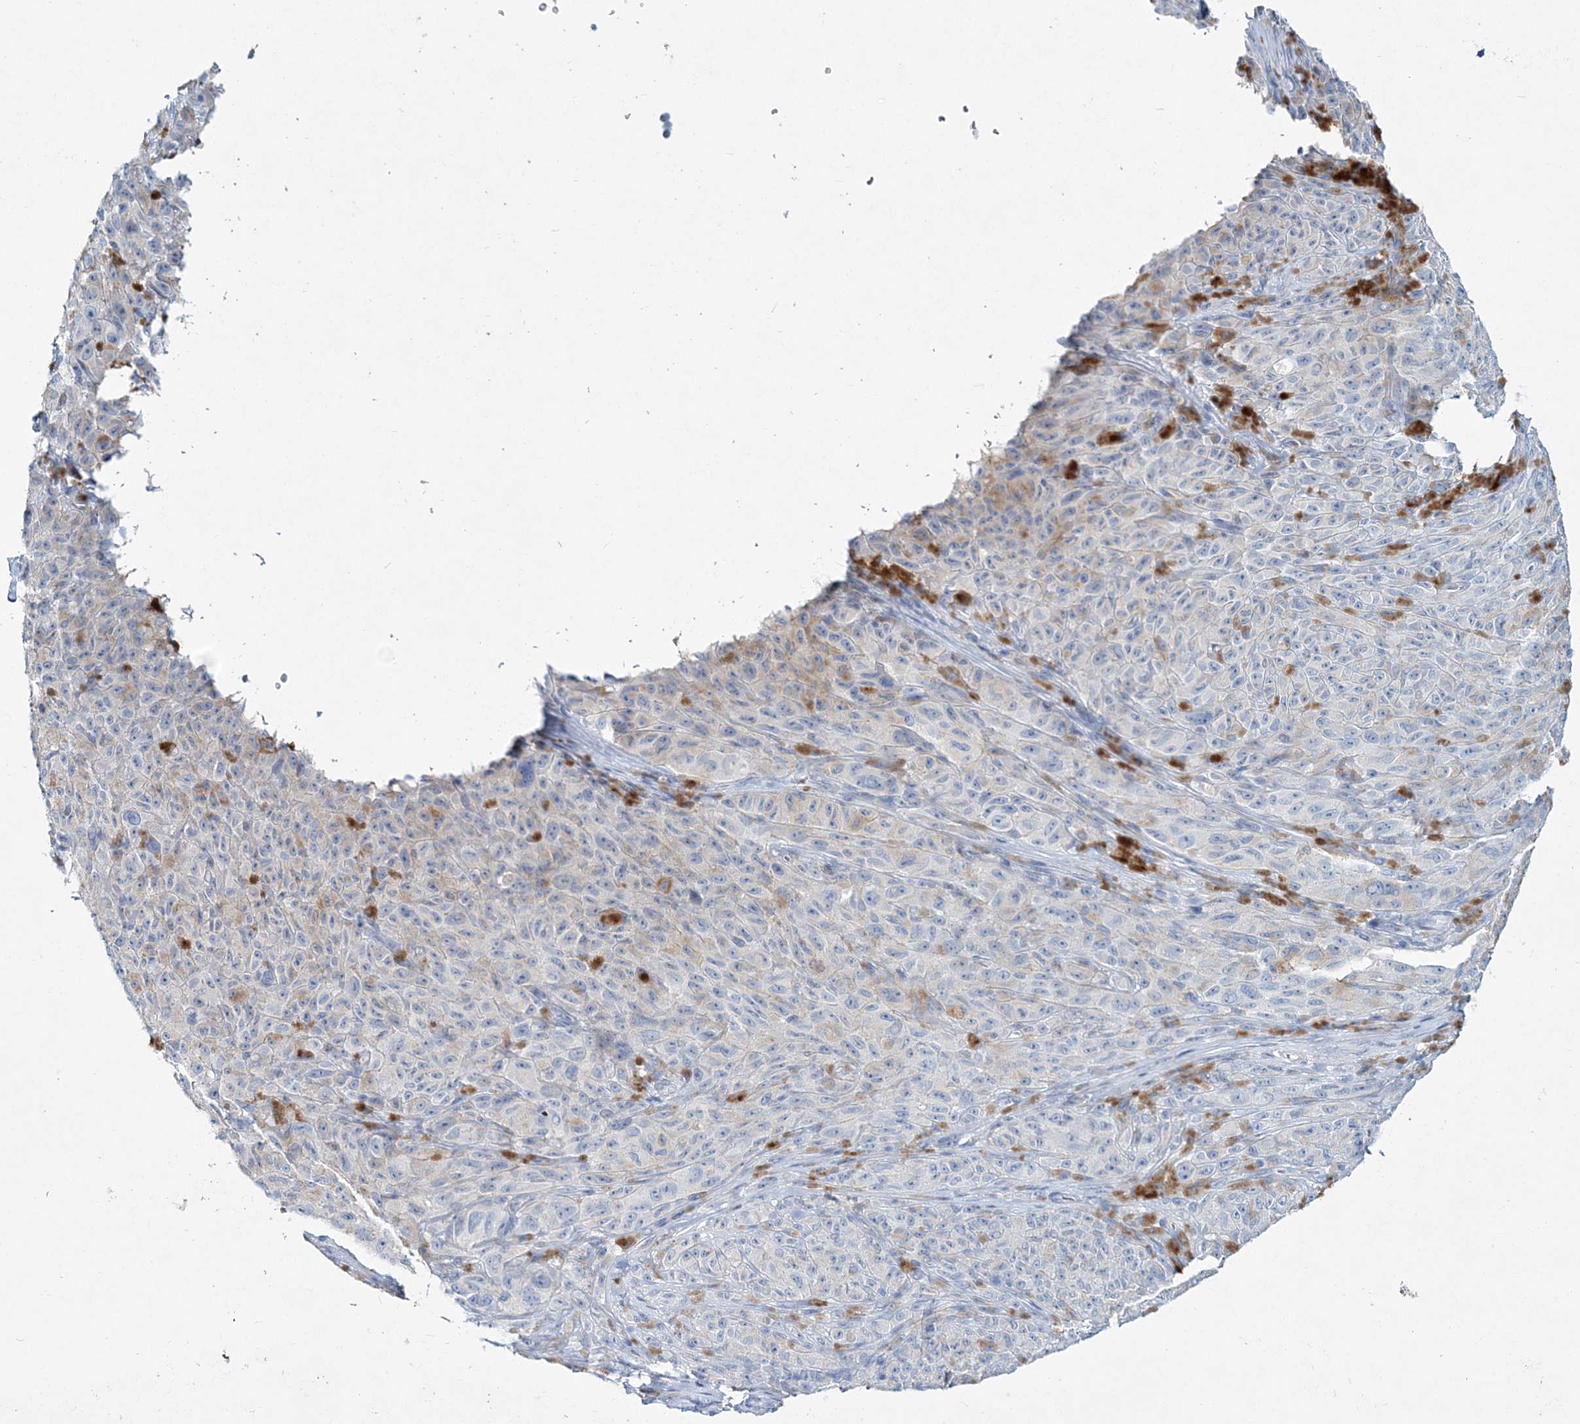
{"staining": {"intensity": "negative", "quantity": "none", "location": "none"}, "tissue": "melanoma", "cell_type": "Tumor cells", "image_type": "cancer", "snomed": [{"axis": "morphology", "description": "Malignant melanoma, NOS"}, {"axis": "topography", "description": "Skin"}], "caption": "The immunohistochemistry photomicrograph has no significant positivity in tumor cells of melanoma tissue.", "gene": "ADGRL1", "patient": {"sex": "female", "age": 82}}